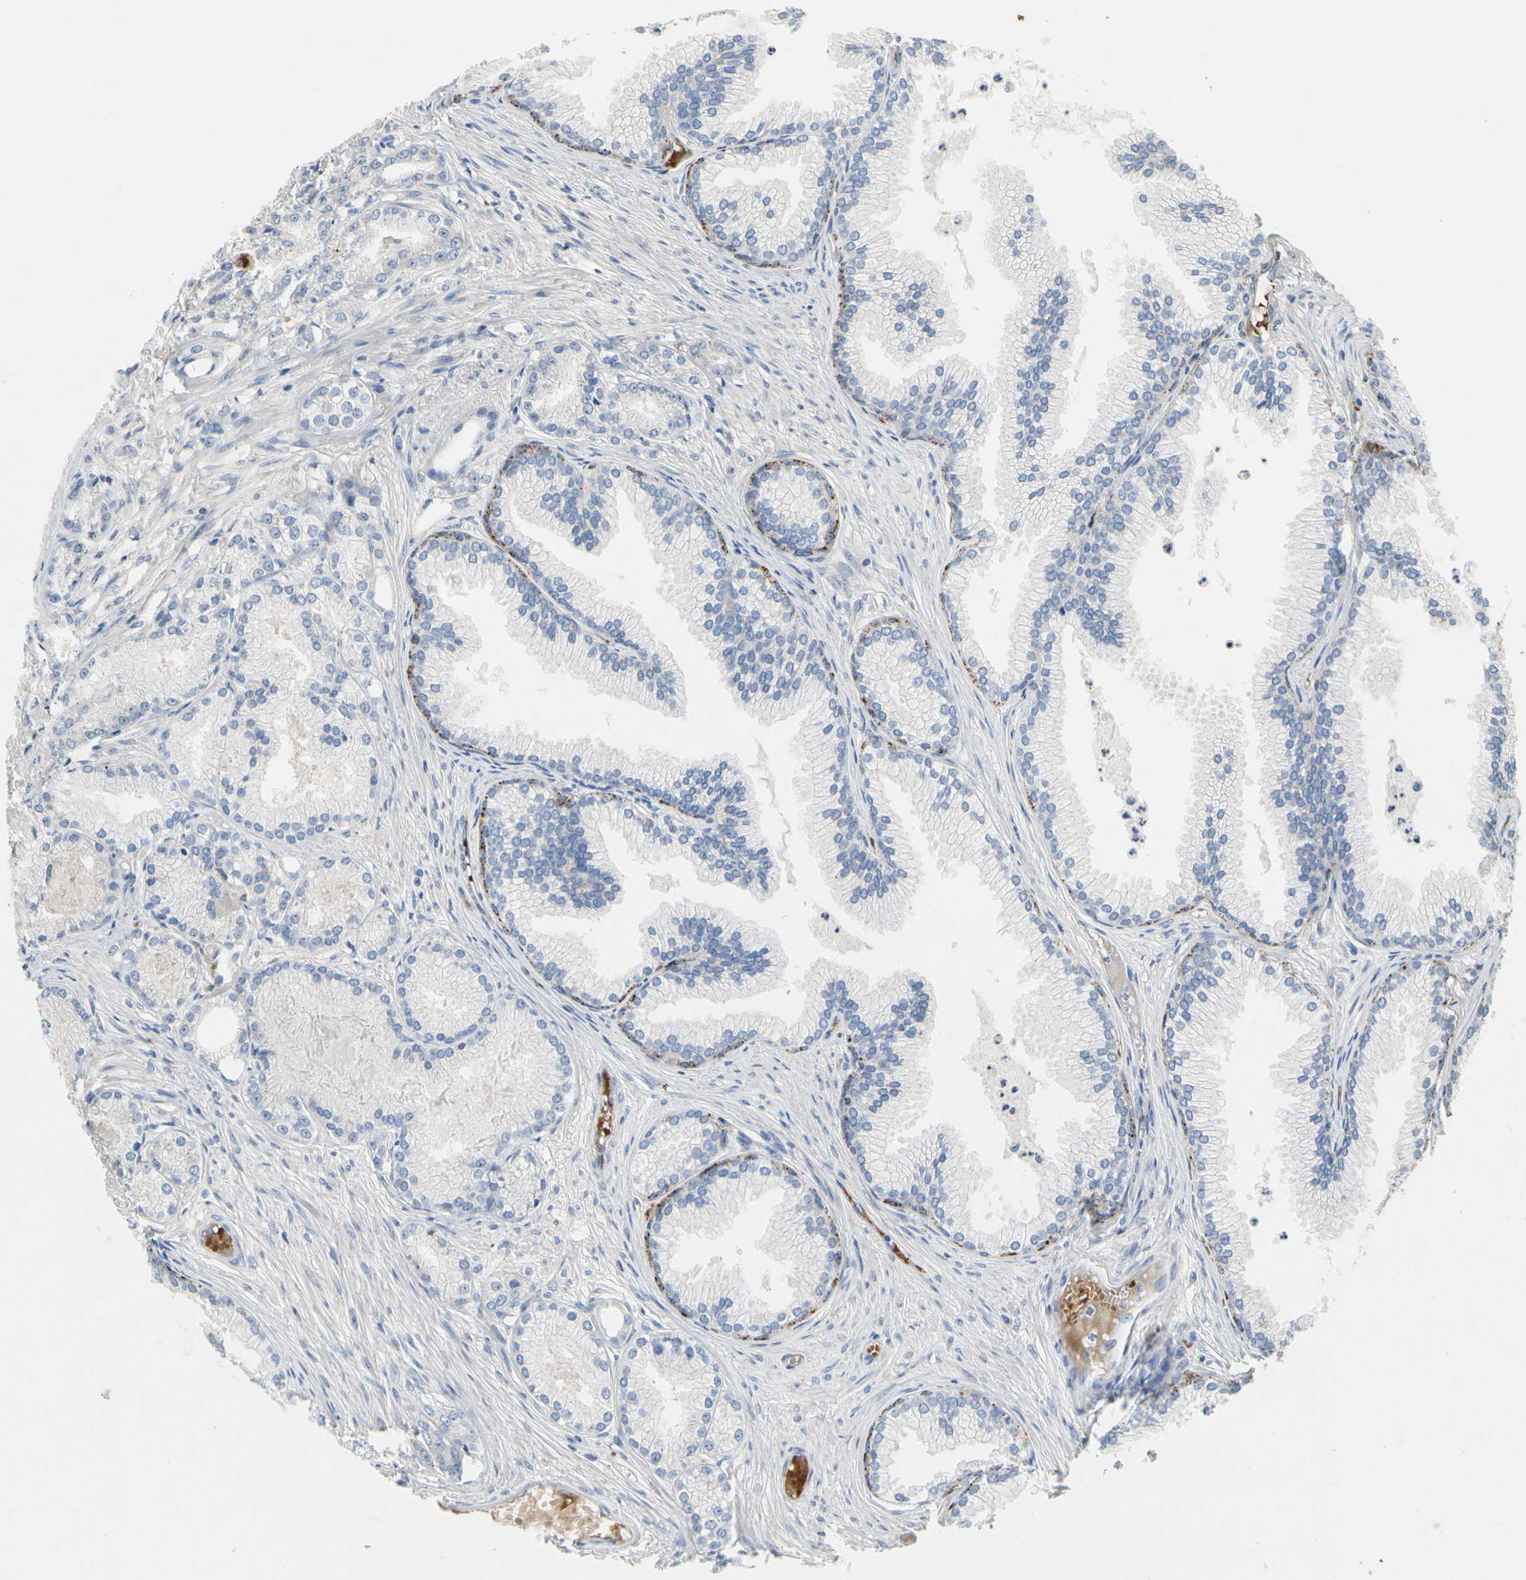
{"staining": {"intensity": "negative", "quantity": "none", "location": "none"}, "tissue": "prostate cancer", "cell_type": "Tumor cells", "image_type": "cancer", "snomed": [{"axis": "morphology", "description": "Adenocarcinoma, Low grade"}, {"axis": "topography", "description": "Prostate"}], "caption": "A photomicrograph of prostate cancer (low-grade adenocarcinoma) stained for a protein exhibits no brown staining in tumor cells.", "gene": "RETSAT", "patient": {"sex": "male", "age": 72}}